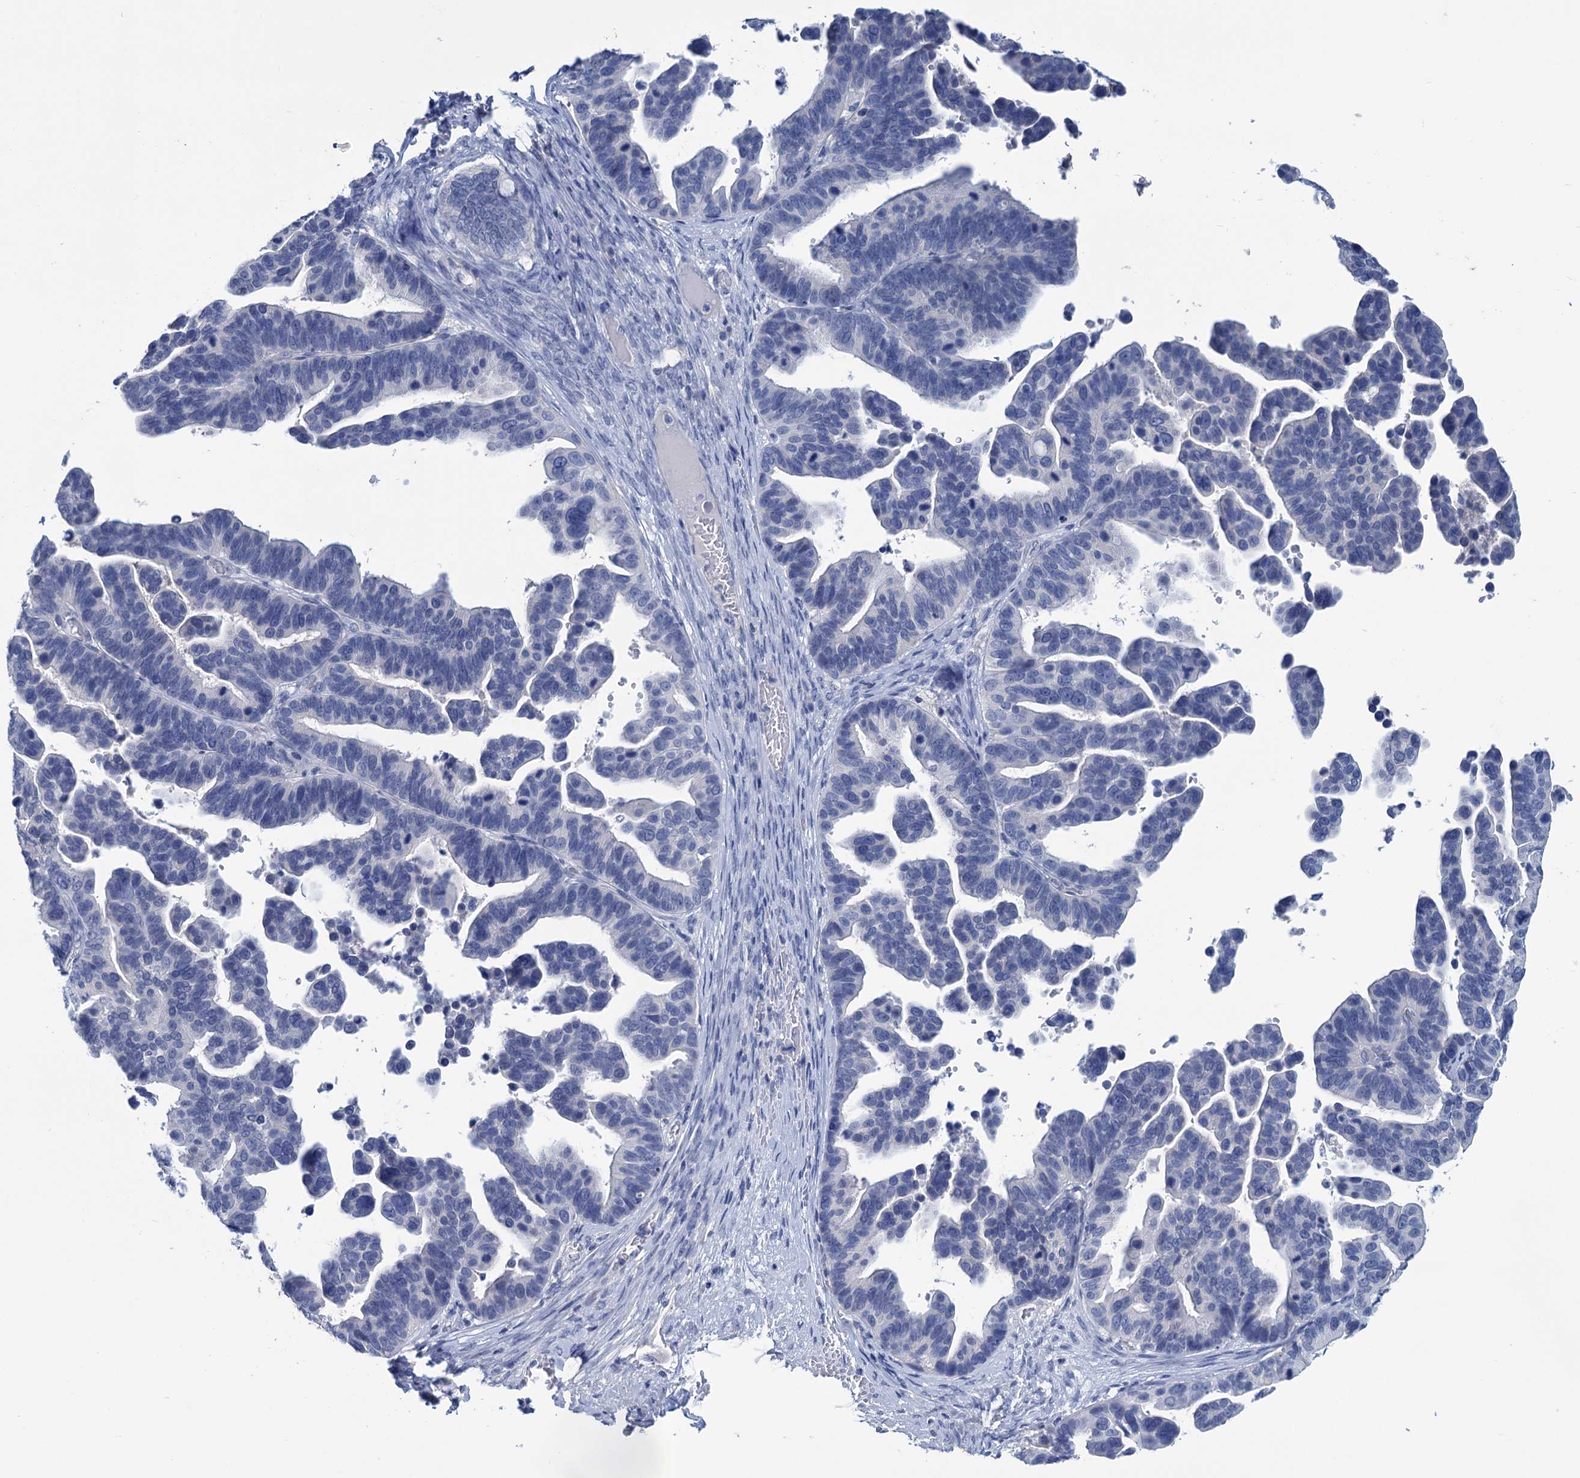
{"staining": {"intensity": "negative", "quantity": "none", "location": "none"}, "tissue": "ovarian cancer", "cell_type": "Tumor cells", "image_type": "cancer", "snomed": [{"axis": "morphology", "description": "Cystadenocarcinoma, serous, NOS"}, {"axis": "topography", "description": "Ovary"}], "caption": "A high-resolution histopathology image shows immunohistochemistry staining of ovarian serous cystadenocarcinoma, which reveals no significant positivity in tumor cells.", "gene": "MYOZ3", "patient": {"sex": "female", "age": 56}}